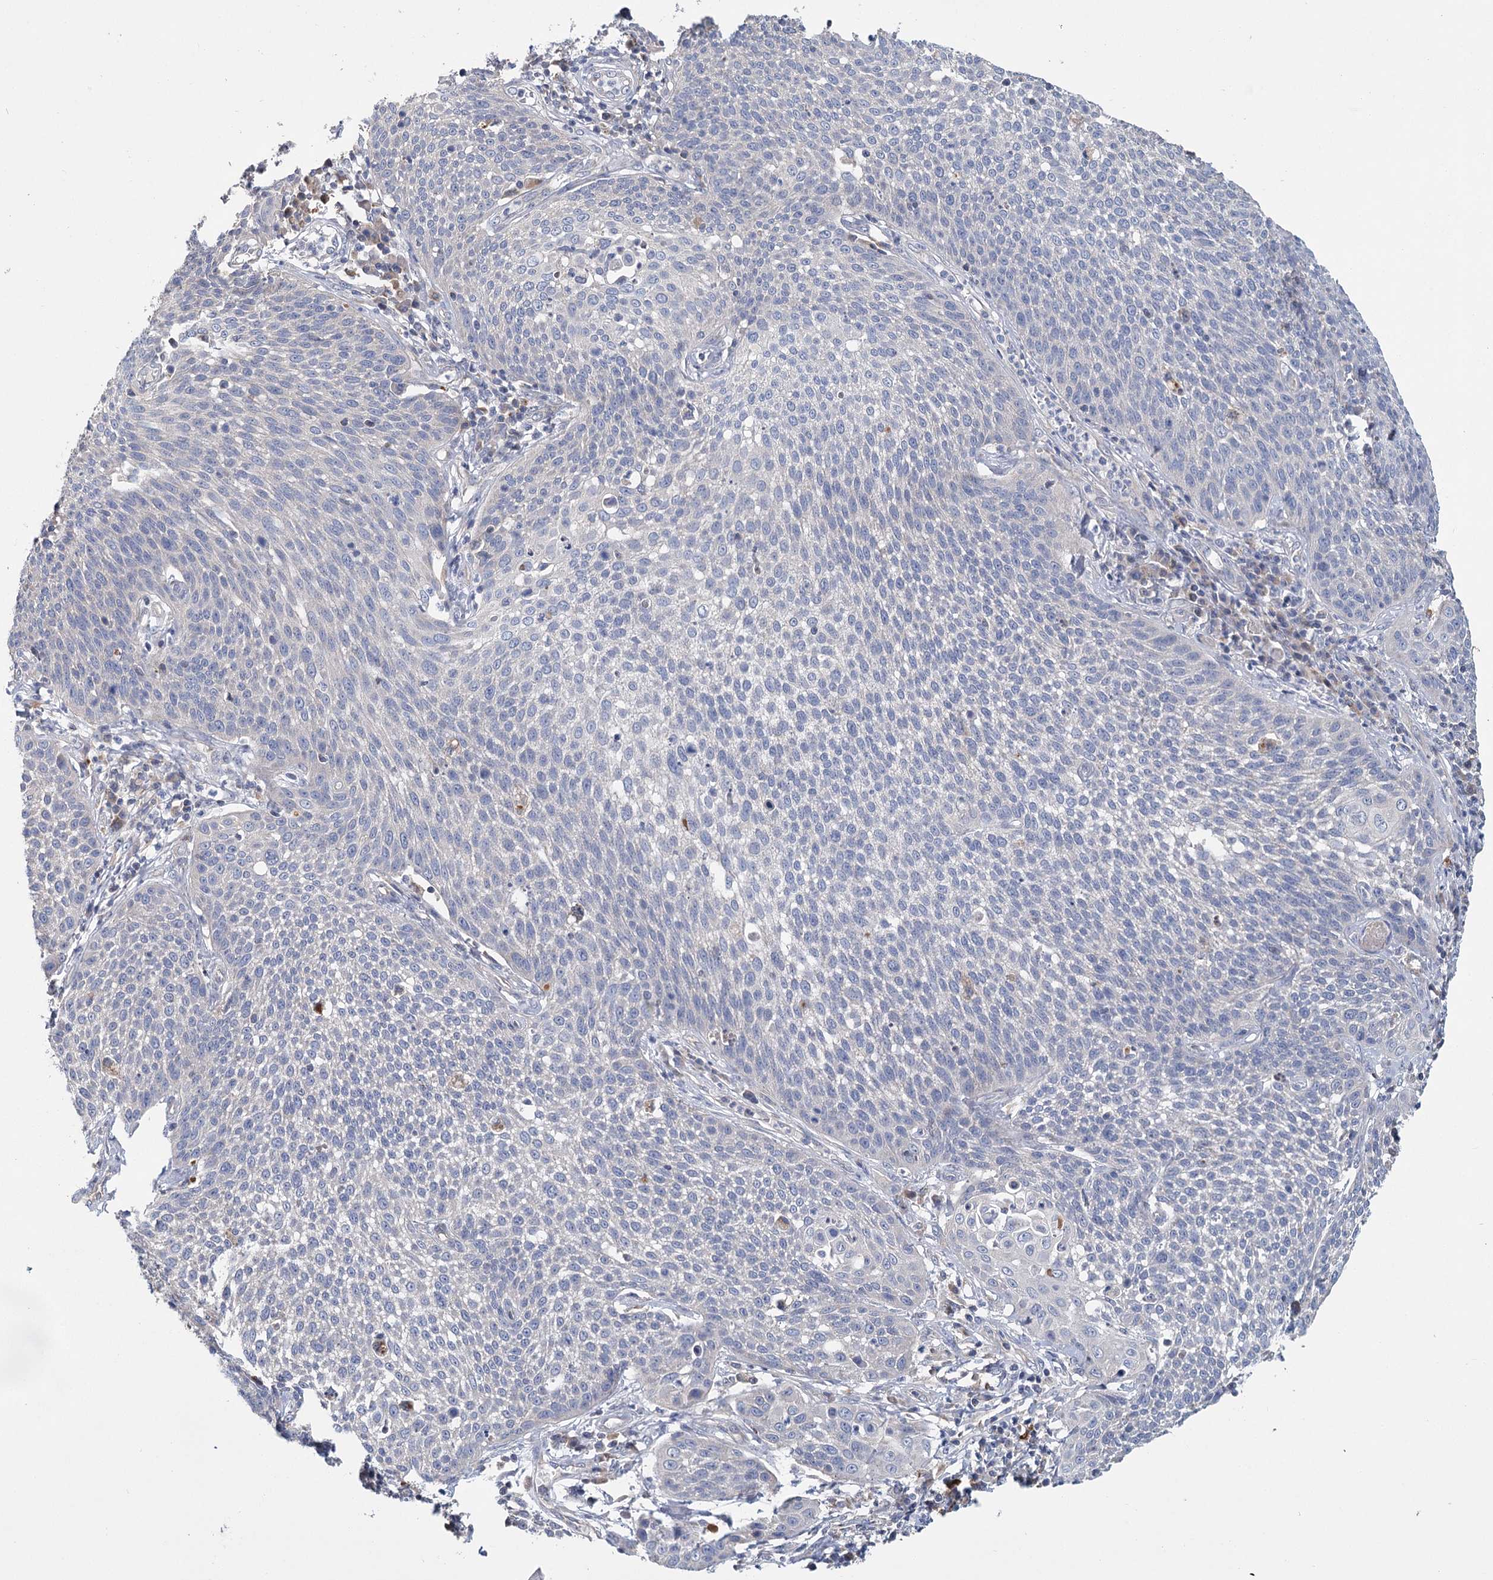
{"staining": {"intensity": "negative", "quantity": "none", "location": "none"}, "tissue": "cervical cancer", "cell_type": "Tumor cells", "image_type": "cancer", "snomed": [{"axis": "morphology", "description": "Squamous cell carcinoma, NOS"}, {"axis": "topography", "description": "Cervix"}], "caption": "Human squamous cell carcinoma (cervical) stained for a protein using immunohistochemistry demonstrates no staining in tumor cells.", "gene": "ANKRD16", "patient": {"sex": "female", "age": 34}}